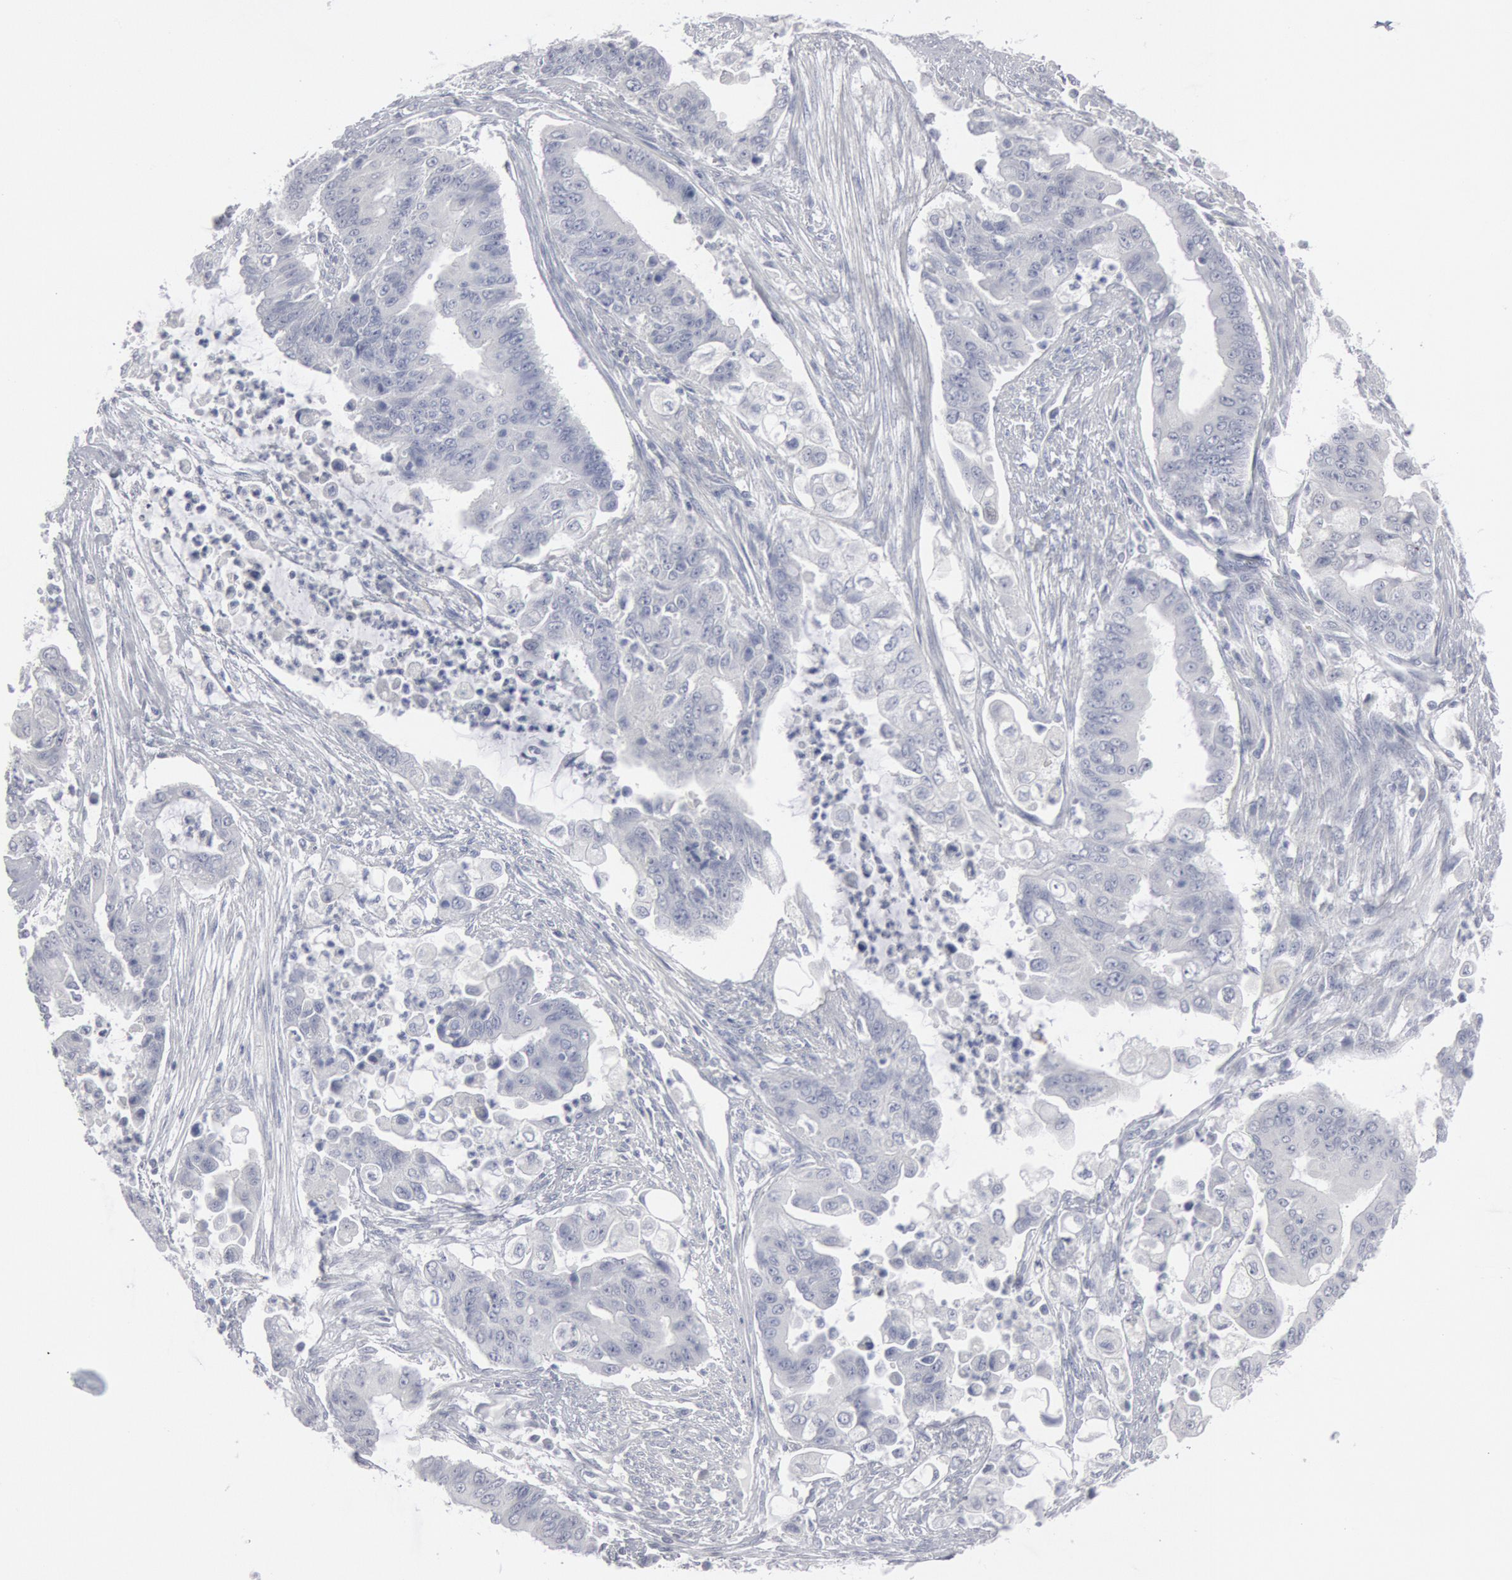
{"staining": {"intensity": "negative", "quantity": "none", "location": "none"}, "tissue": "endometrial cancer", "cell_type": "Tumor cells", "image_type": "cancer", "snomed": [{"axis": "morphology", "description": "Adenocarcinoma, NOS"}, {"axis": "topography", "description": "Endometrium"}], "caption": "Immunohistochemistry (IHC) image of neoplastic tissue: endometrial cancer stained with DAB (3,3'-diaminobenzidine) reveals no significant protein positivity in tumor cells.", "gene": "DMC1", "patient": {"sex": "female", "age": 75}}